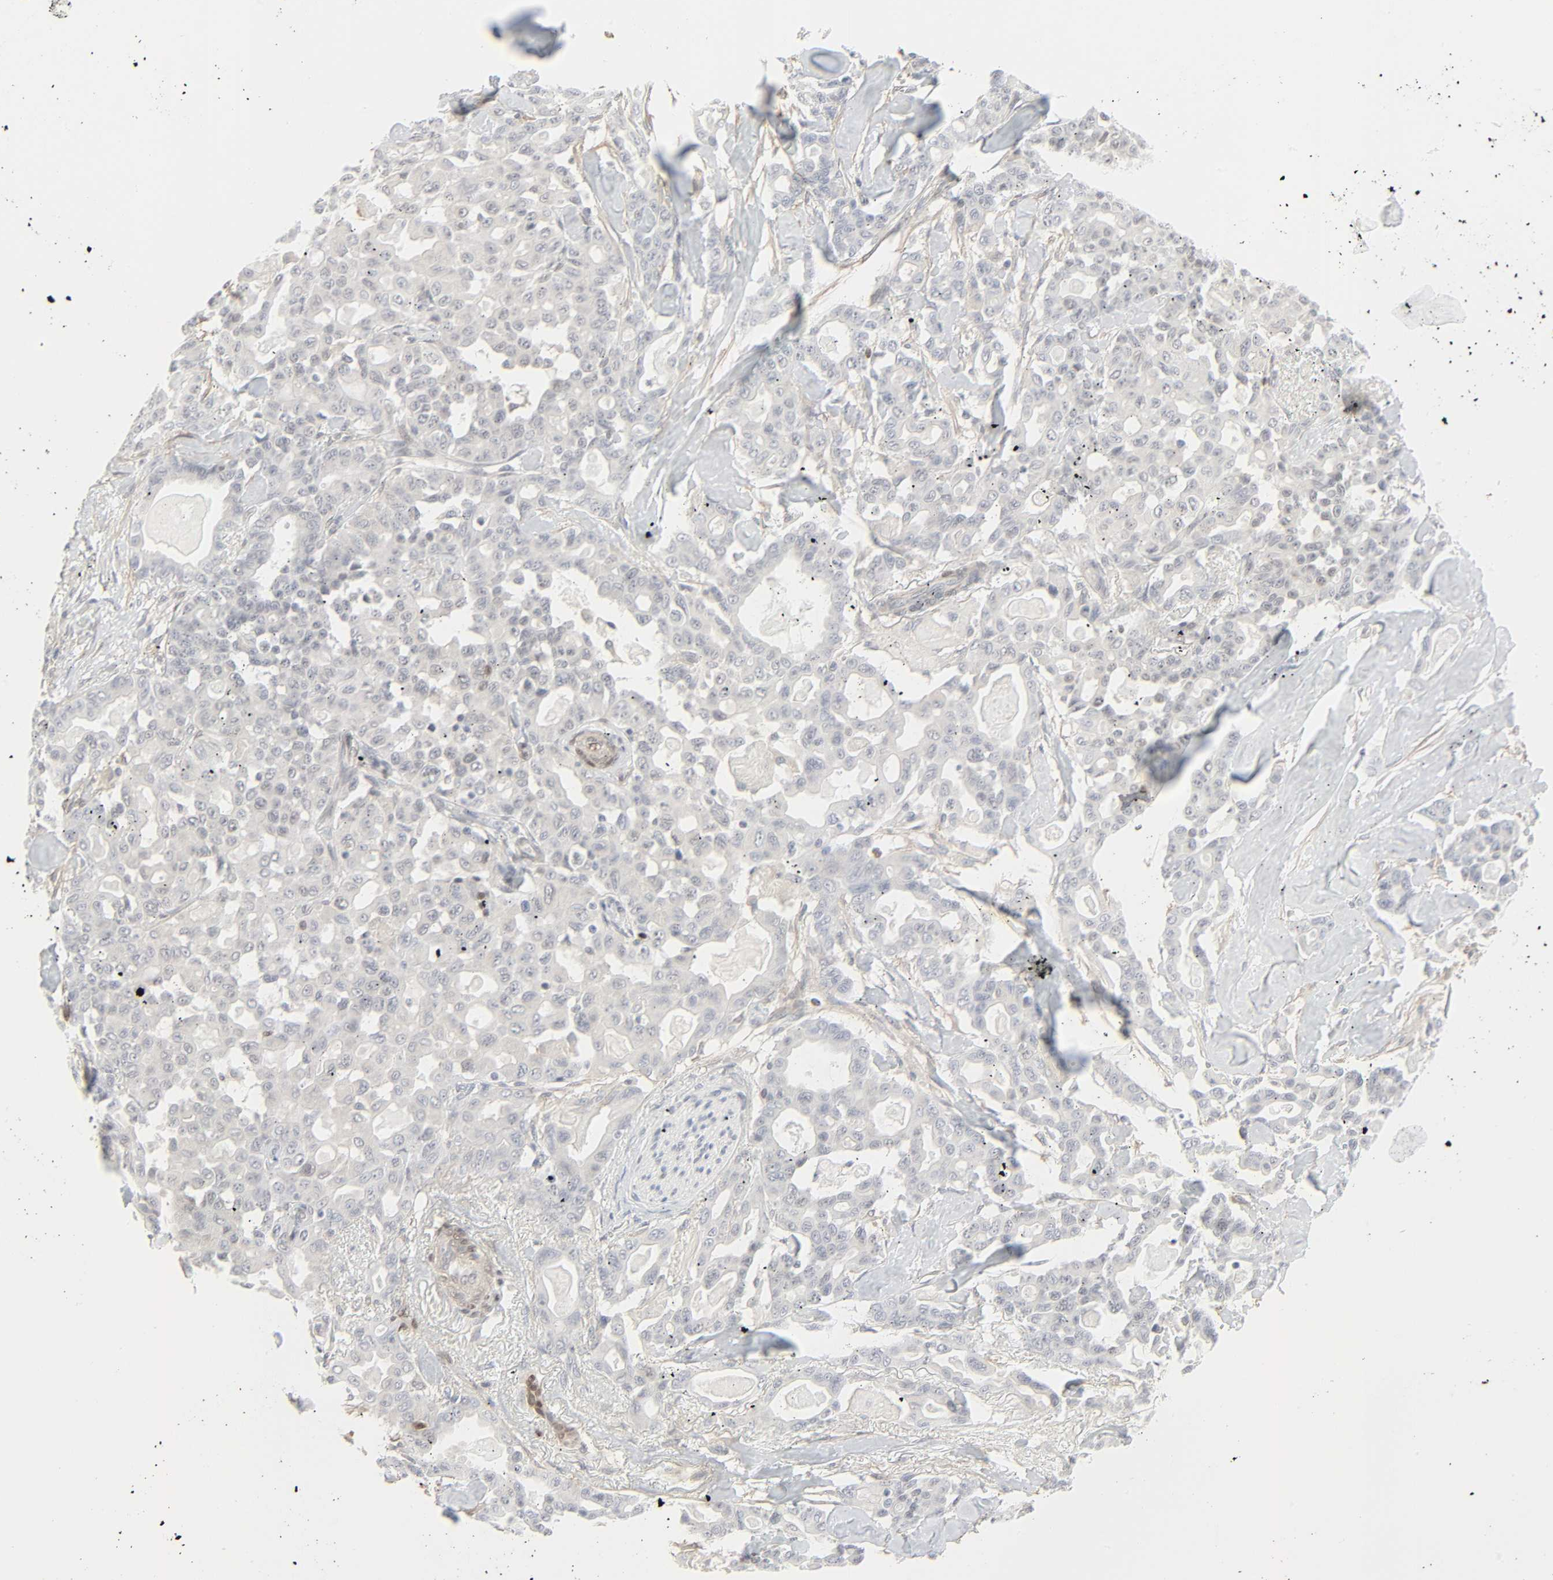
{"staining": {"intensity": "negative", "quantity": "none", "location": "none"}, "tissue": "pancreatic cancer", "cell_type": "Tumor cells", "image_type": "cancer", "snomed": [{"axis": "morphology", "description": "Adenocarcinoma, NOS"}, {"axis": "topography", "description": "Pancreas"}], "caption": "Photomicrograph shows no protein expression in tumor cells of pancreatic adenocarcinoma tissue.", "gene": "ZBTB16", "patient": {"sex": "male", "age": 63}}